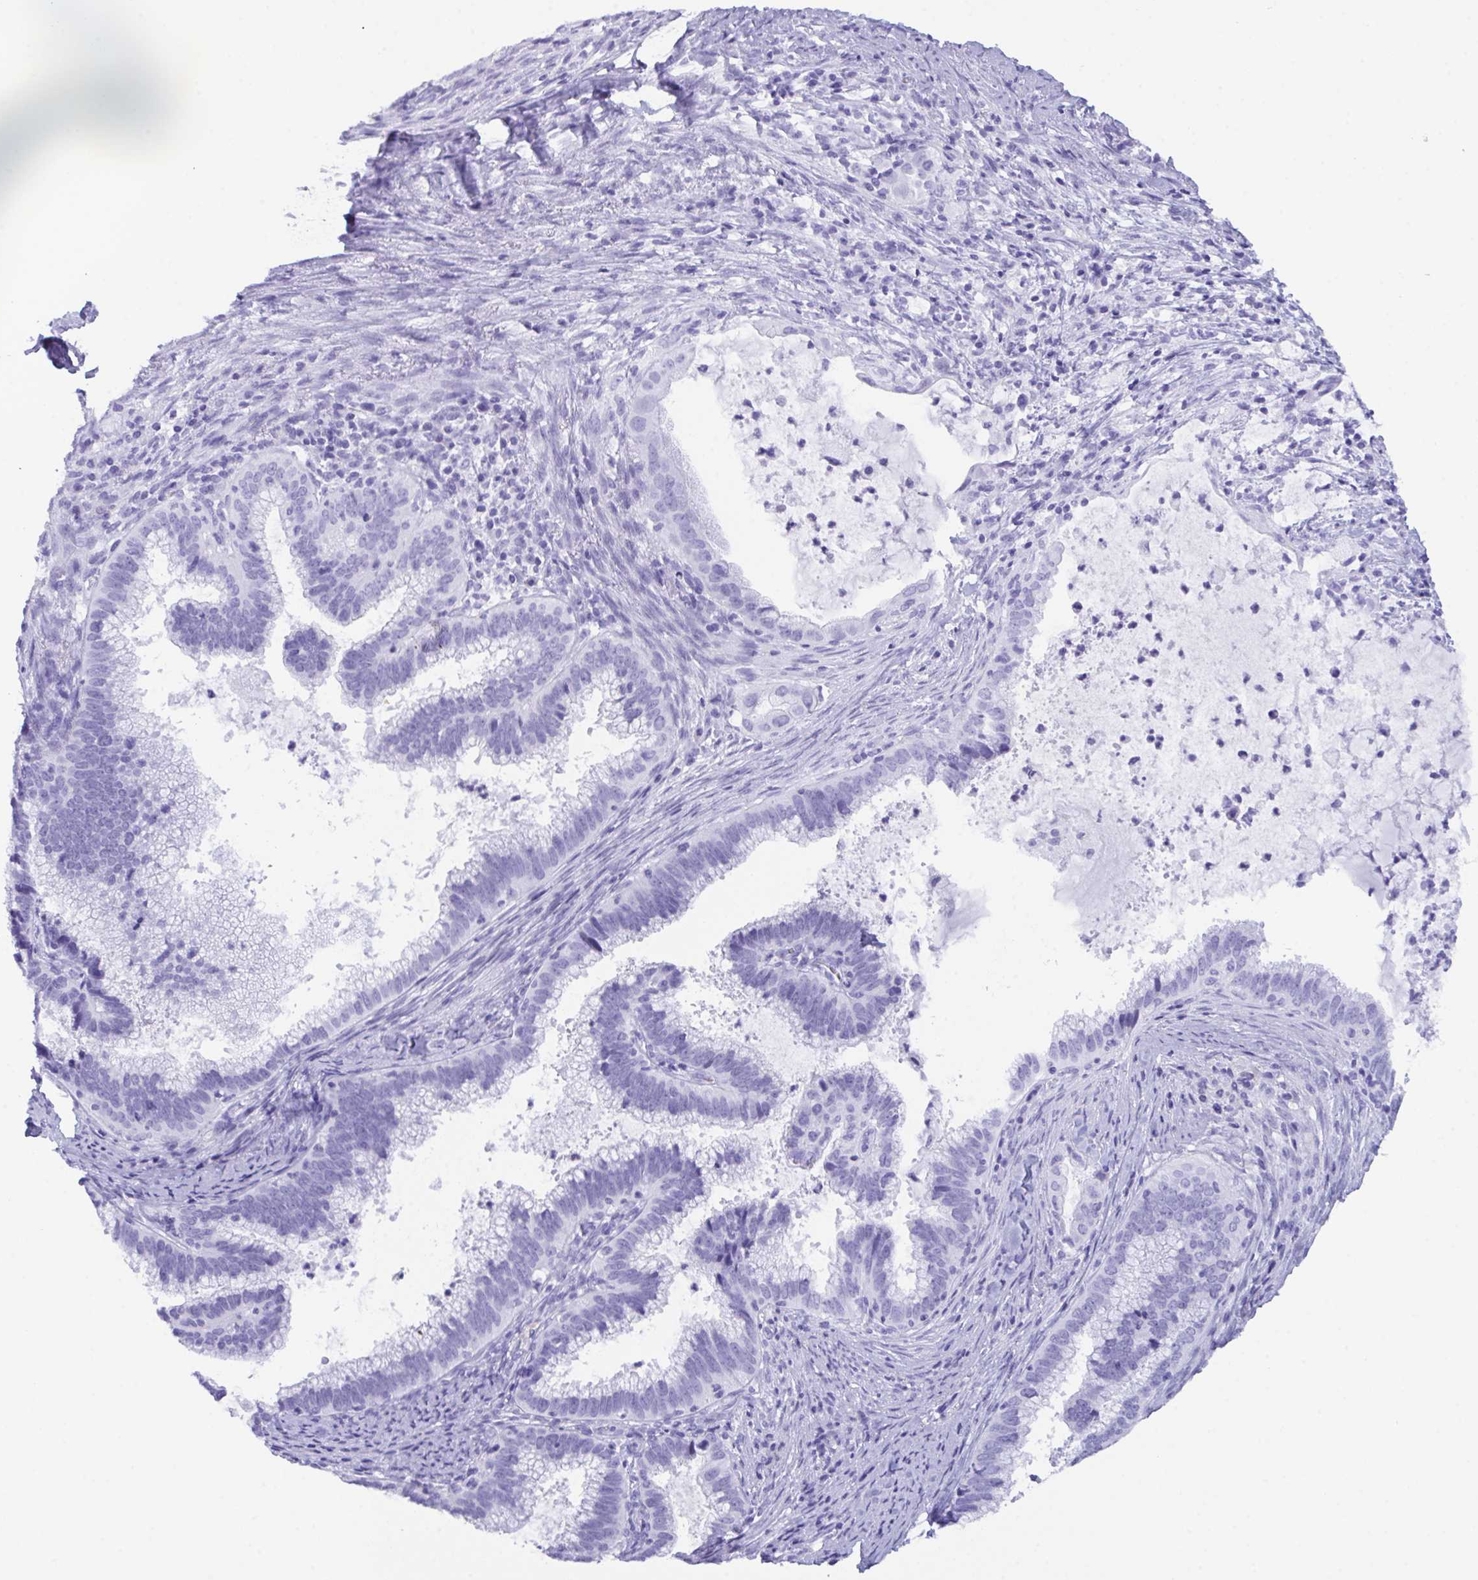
{"staining": {"intensity": "negative", "quantity": "none", "location": "none"}, "tissue": "cervical cancer", "cell_type": "Tumor cells", "image_type": "cancer", "snomed": [{"axis": "morphology", "description": "Adenocarcinoma, NOS"}, {"axis": "topography", "description": "Cervix"}], "caption": "Cervical adenocarcinoma stained for a protein using immunohistochemistry displays no expression tumor cells.", "gene": "ZNF850", "patient": {"sex": "female", "age": 56}}